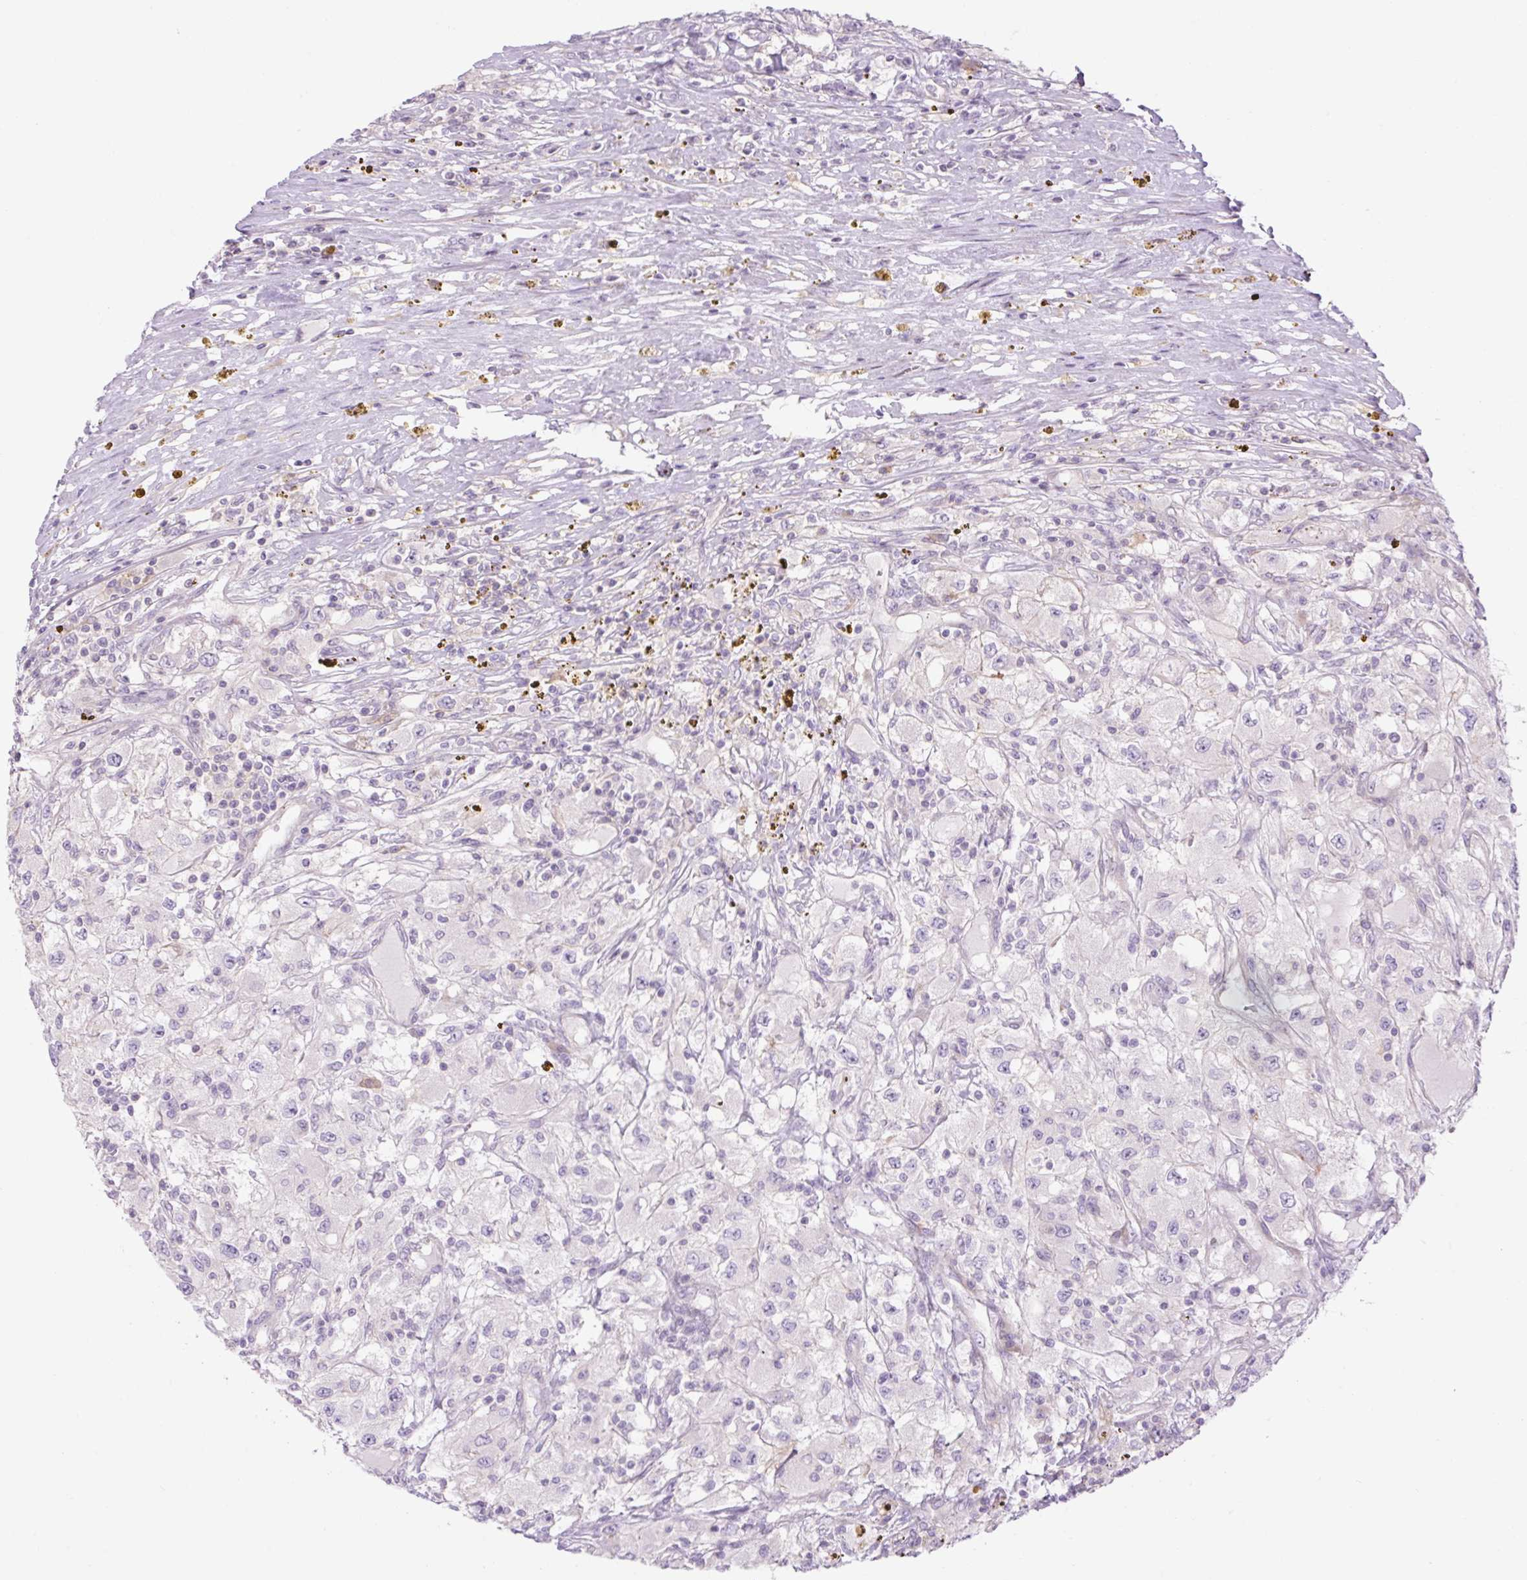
{"staining": {"intensity": "negative", "quantity": "none", "location": "none"}, "tissue": "renal cancer", "cell_type": "Tumor cells", "image_type": "cancer", "snomed": [{"axis": "morphology", "description": "Adenocarcinoma, NOS"}, {"axis": "topography", "description": "Kidney"}], "caption": "DAB immunohistochemical staining of human adenocarcinoma (renal) displays no significant positivity in tumor cells. The staining was performed using DAB (3,3'-diaminobenzidine) to visualize the protein expression in brown, while the nuclei were stained in blue with hematoxylin (Magnification: 20x).", "gene": "GRID2", "patient": {"sex": "female", "age": 67}}